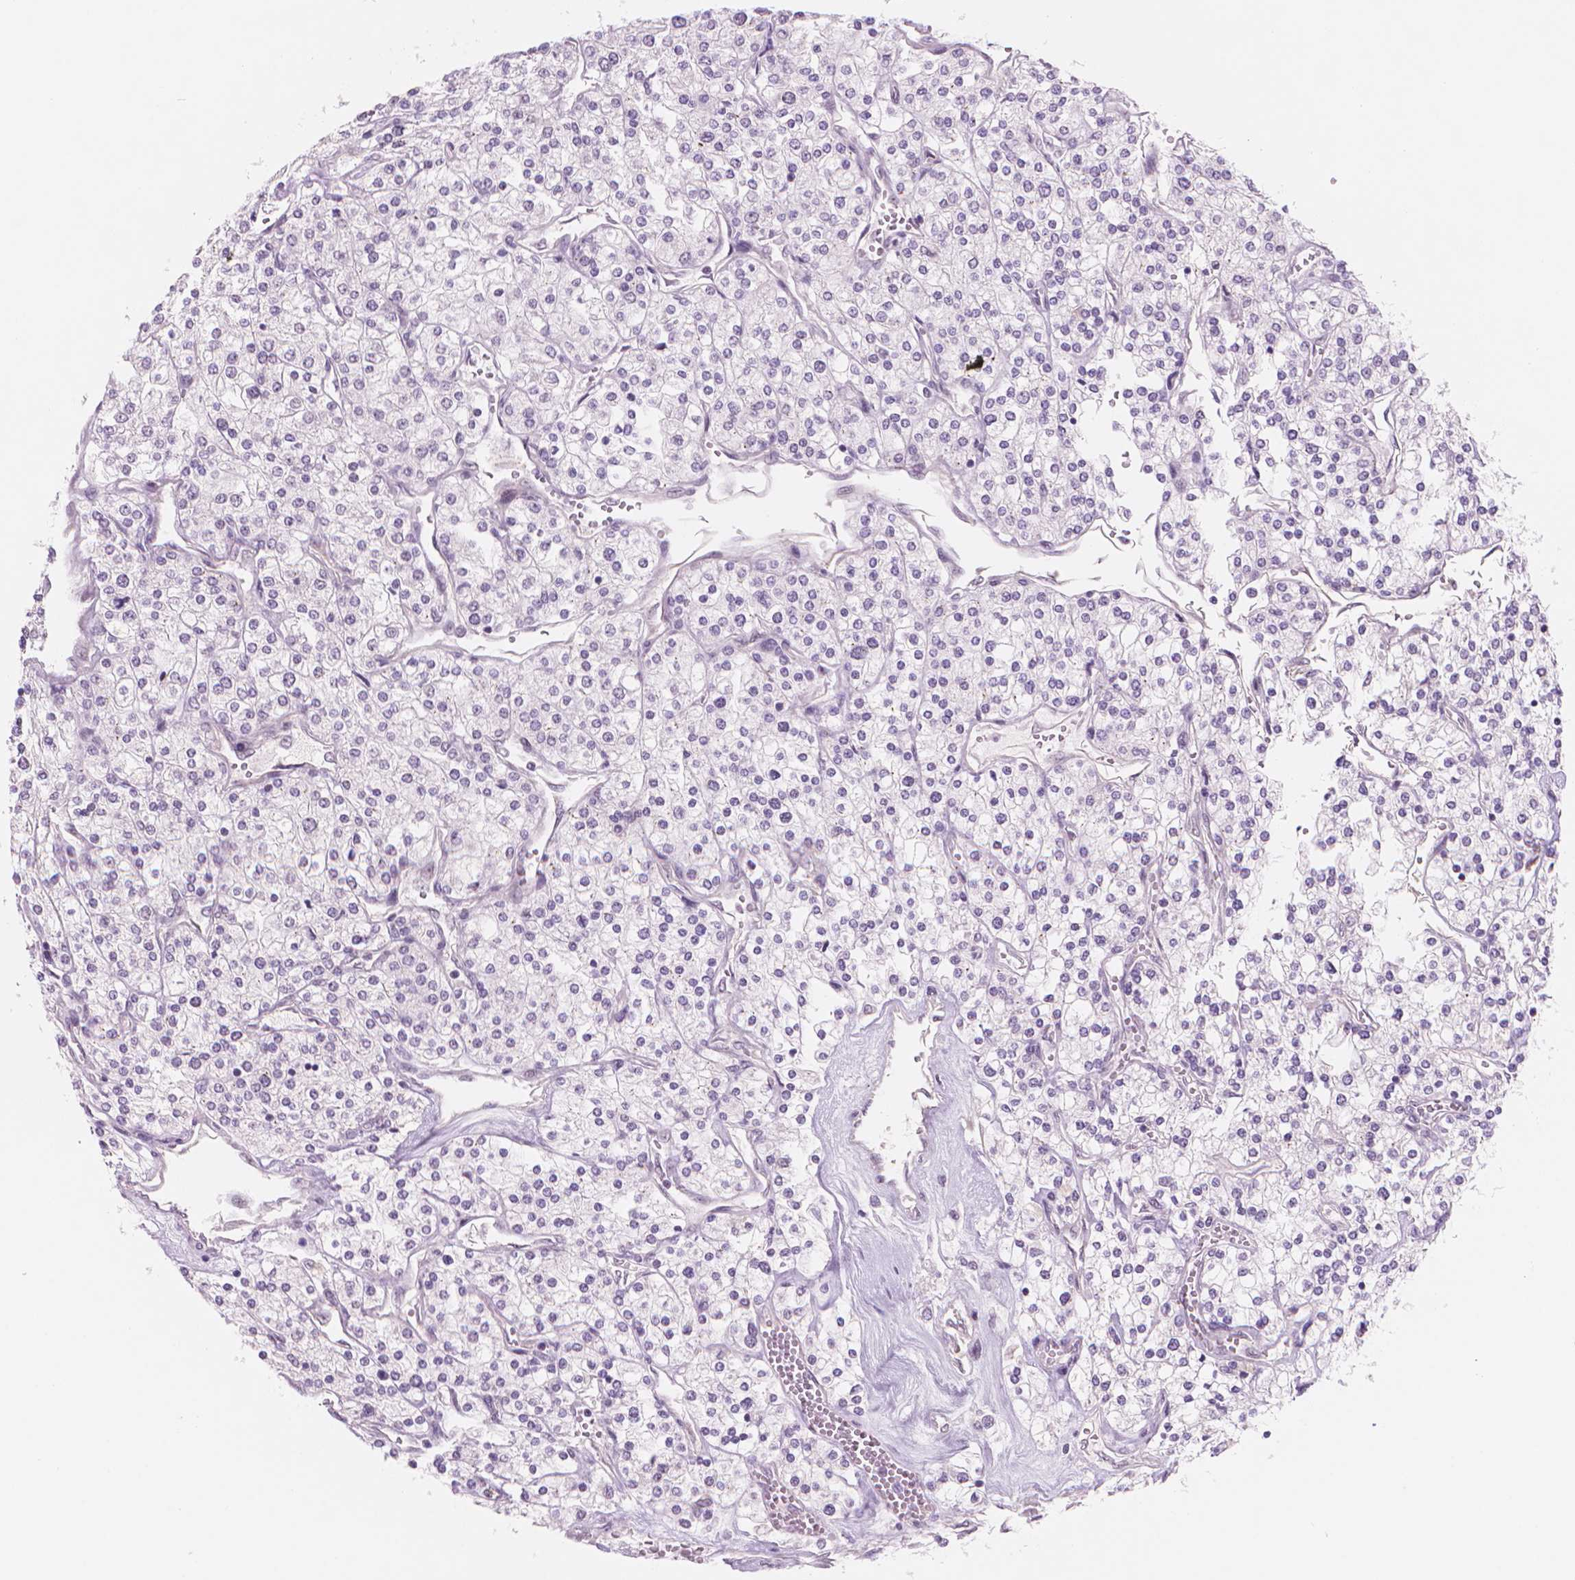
{"staining": {"intensity": "negative", "quantity": "none", "location": "none"}, "tissue": "renal cancer", "cell_type": "Tumor cells", "image_type": "cancer", "snomed": [{"axis": "morphology", "description": "Adenocarcinoma, NOS"}, {"axis": "topography", "description": "Kidney"}], "caption": "Image shows no protein expression in tumor cells of renal cancer (adenocarcinoma) tissue.", "gene": "POLR3D", "patient": {"sex": "male", "age": 80}}